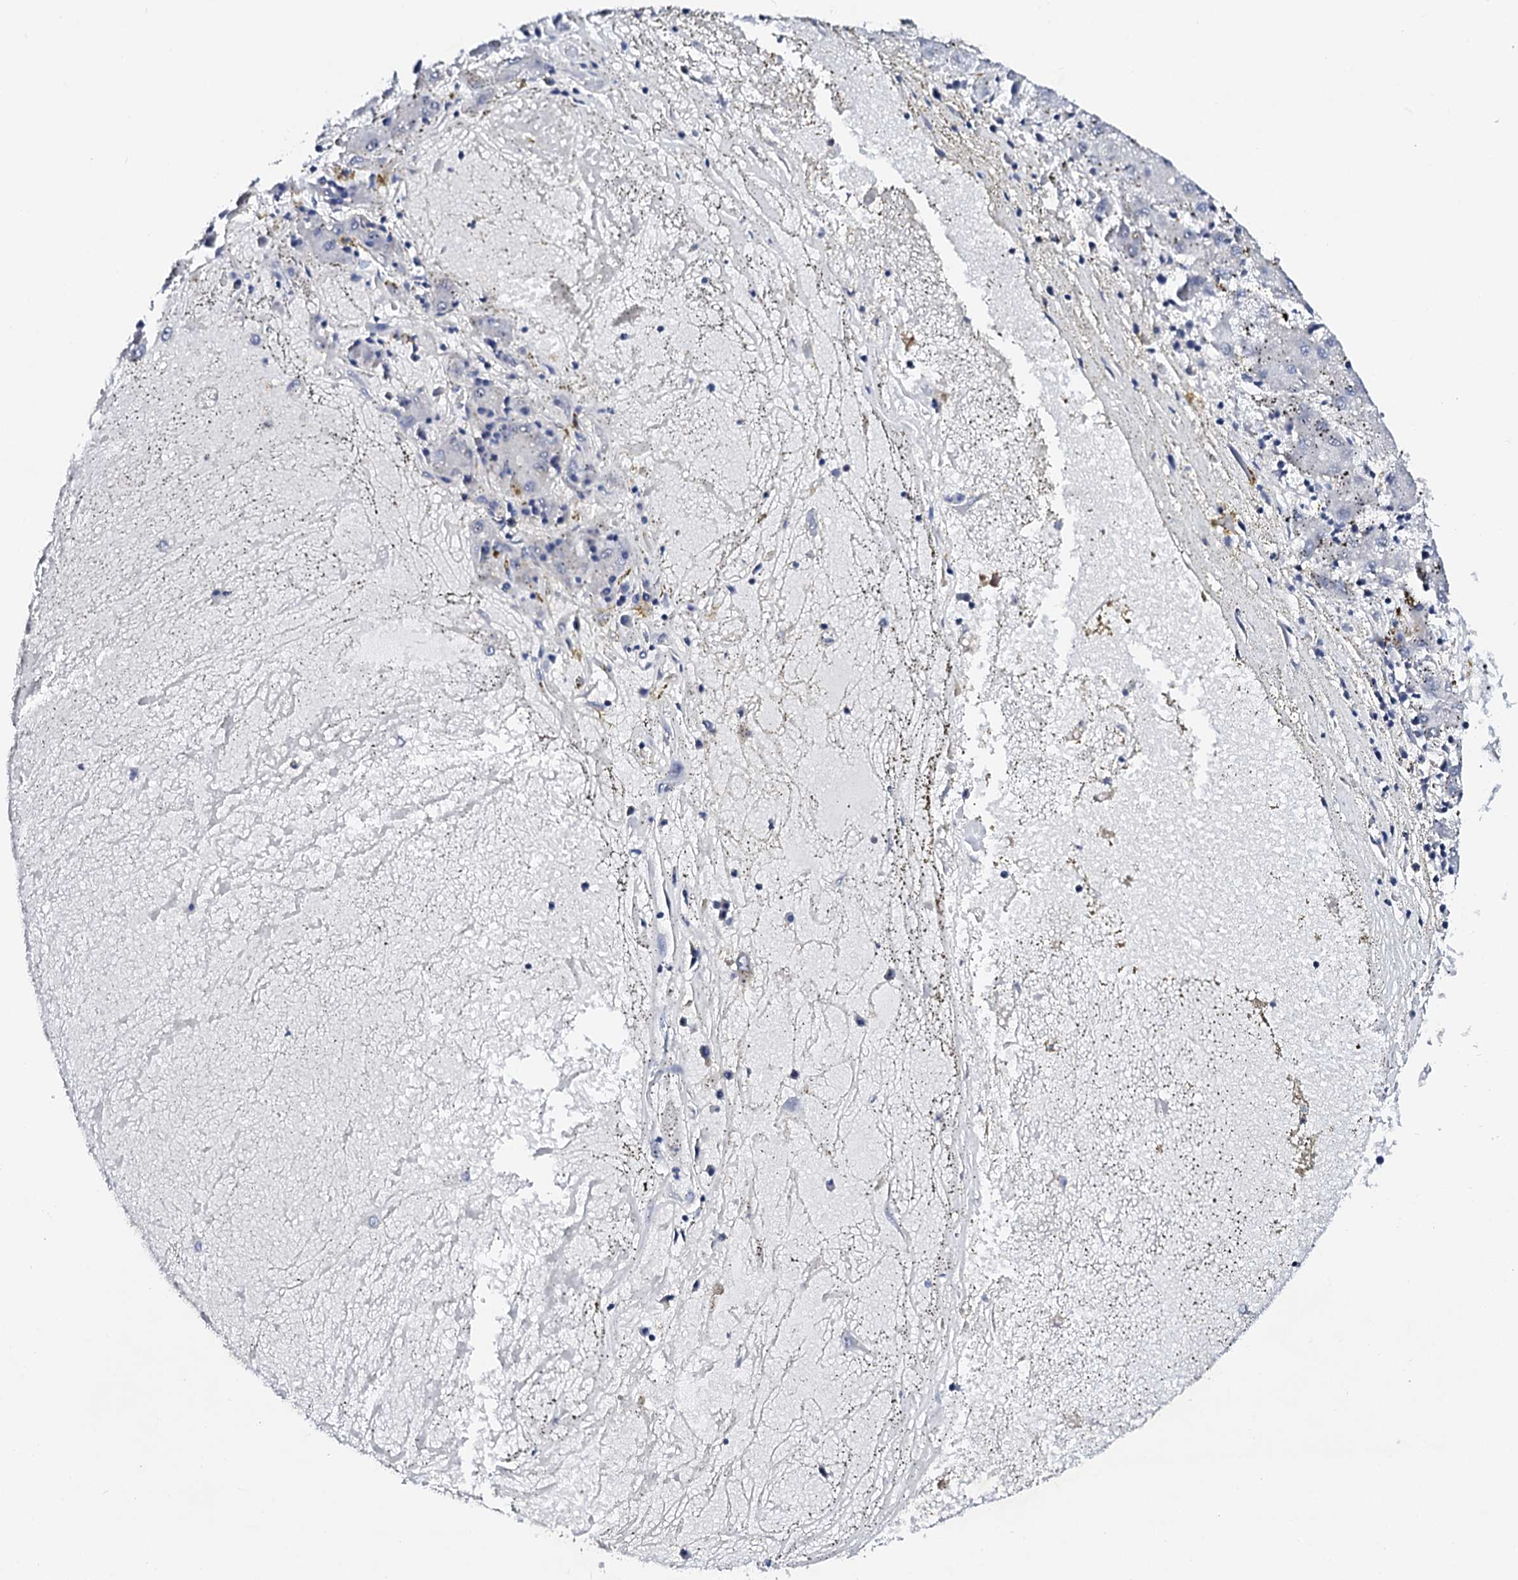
{"staining": {"intensity": "negative", "quantity": "none", "location": "none"}, "tissue": "liver cancer", "cell_type": "Tumor cells", "image_type": "cancer", "snomed": [{"axis": "morphology", "description": "Carcinoma, Hepatocellular, NOS"}, {"axis": "topography", "description": "Liver"}], "caption": "Immunohistochemistry of liver cancer (hepatocellular carcinoma) demonstrates no staining in tumor cells. (DAB immunohistochemistry, high magnification).", "gene": "NUP58", "patient": {"sex": "male", "age": 72}}